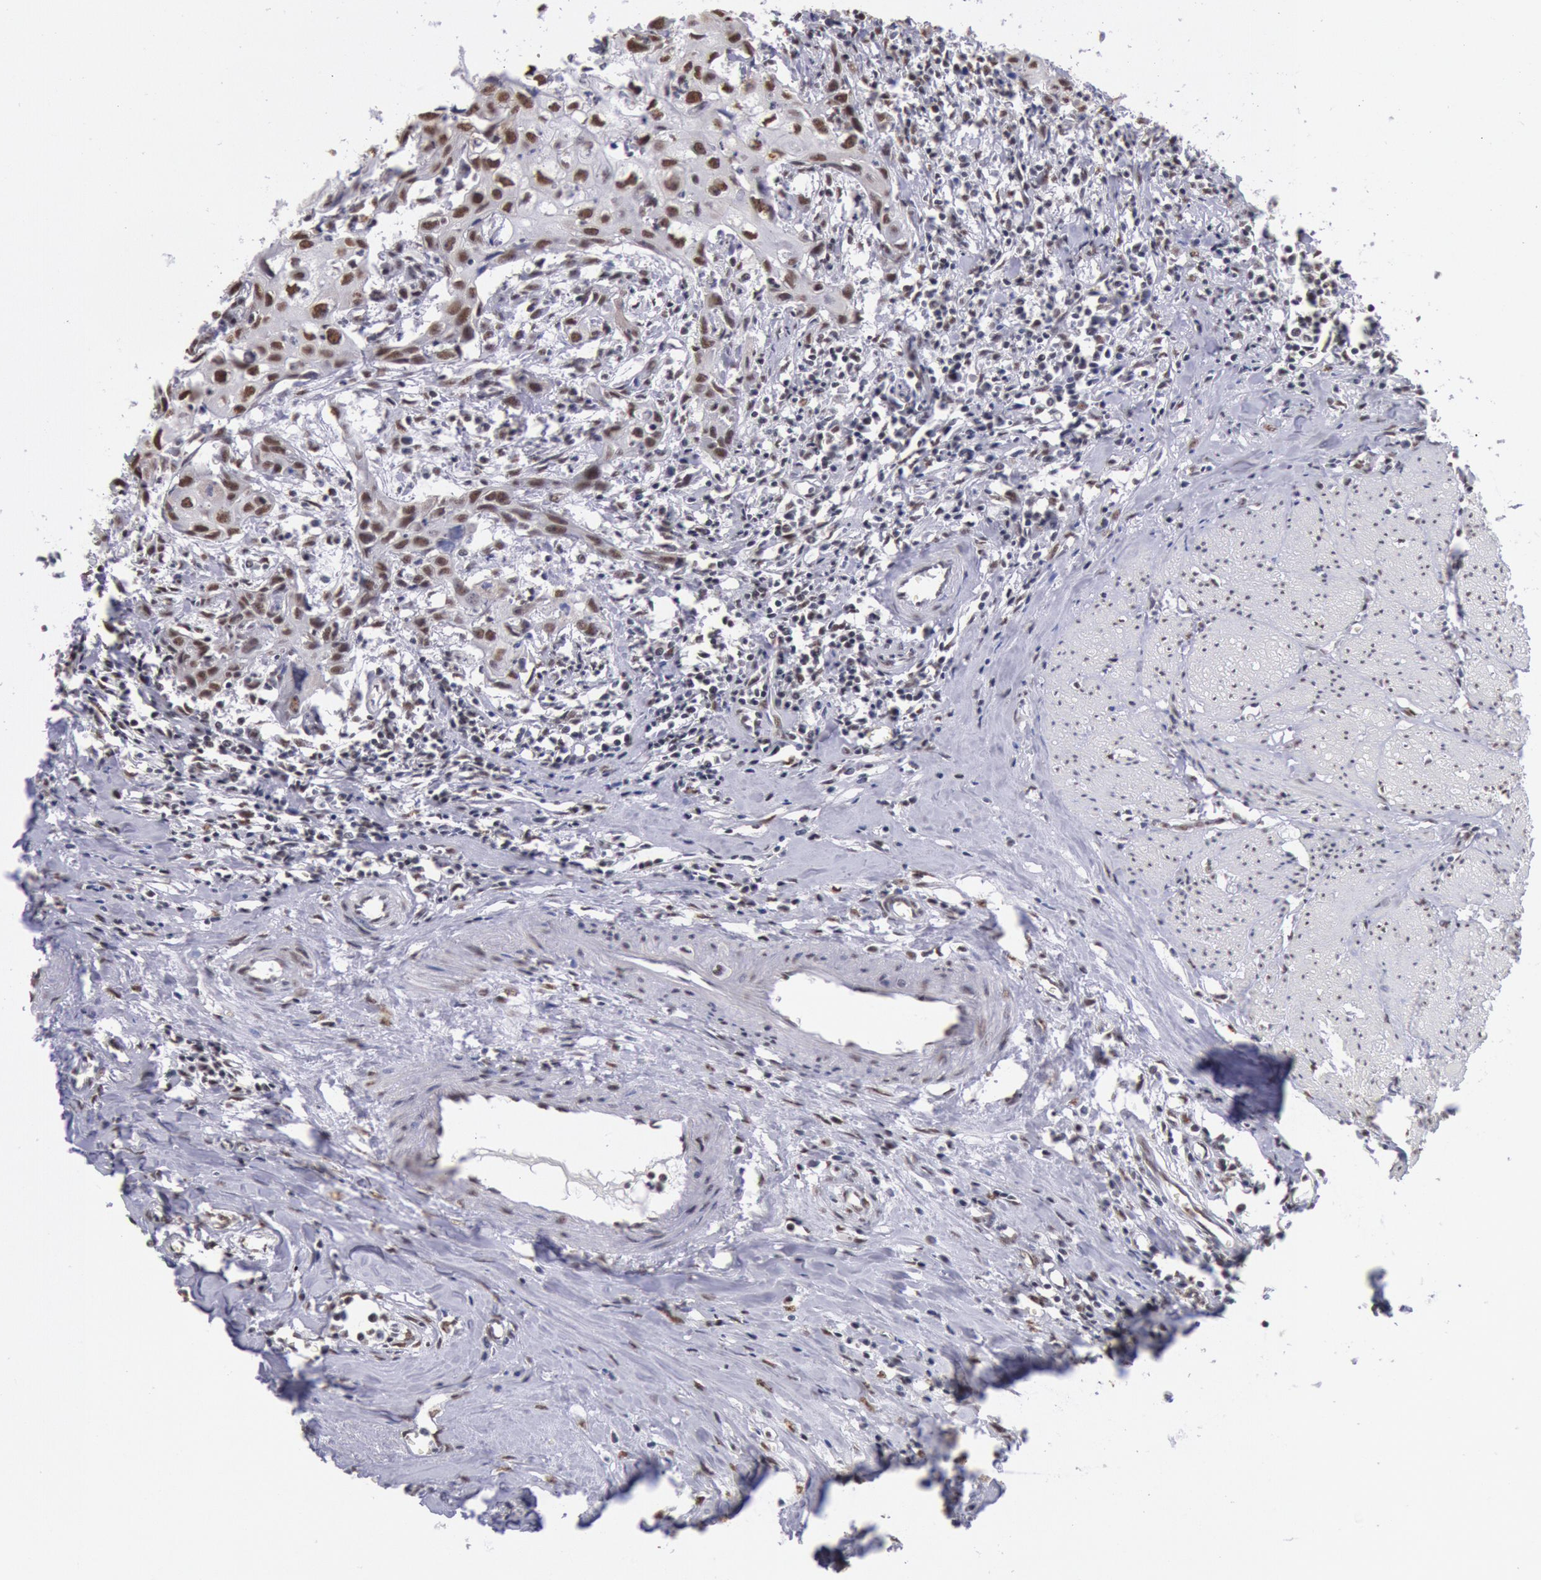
{"staining": {"intensity": "moderate", "quantity": ">75%", "location": "nuclear"}, "tissue": "urothelial cancer", "cell_type": "Tumor cells", "image_type": "cancer", "snomed": [{"axis": "morphology", "description": "Urothelial carcinoma, High grade"}, {"axis": "topography", "description": "Urinary bladder"}], "caption": "Immunohistochemical staining of human high-grade urothelial carcinoma reveals medium levels of moderate nuclear expression in approximately >75% of tumor cells.", "gene": "SNRPD3", "patient": {"sex": "male", "age": 54}}